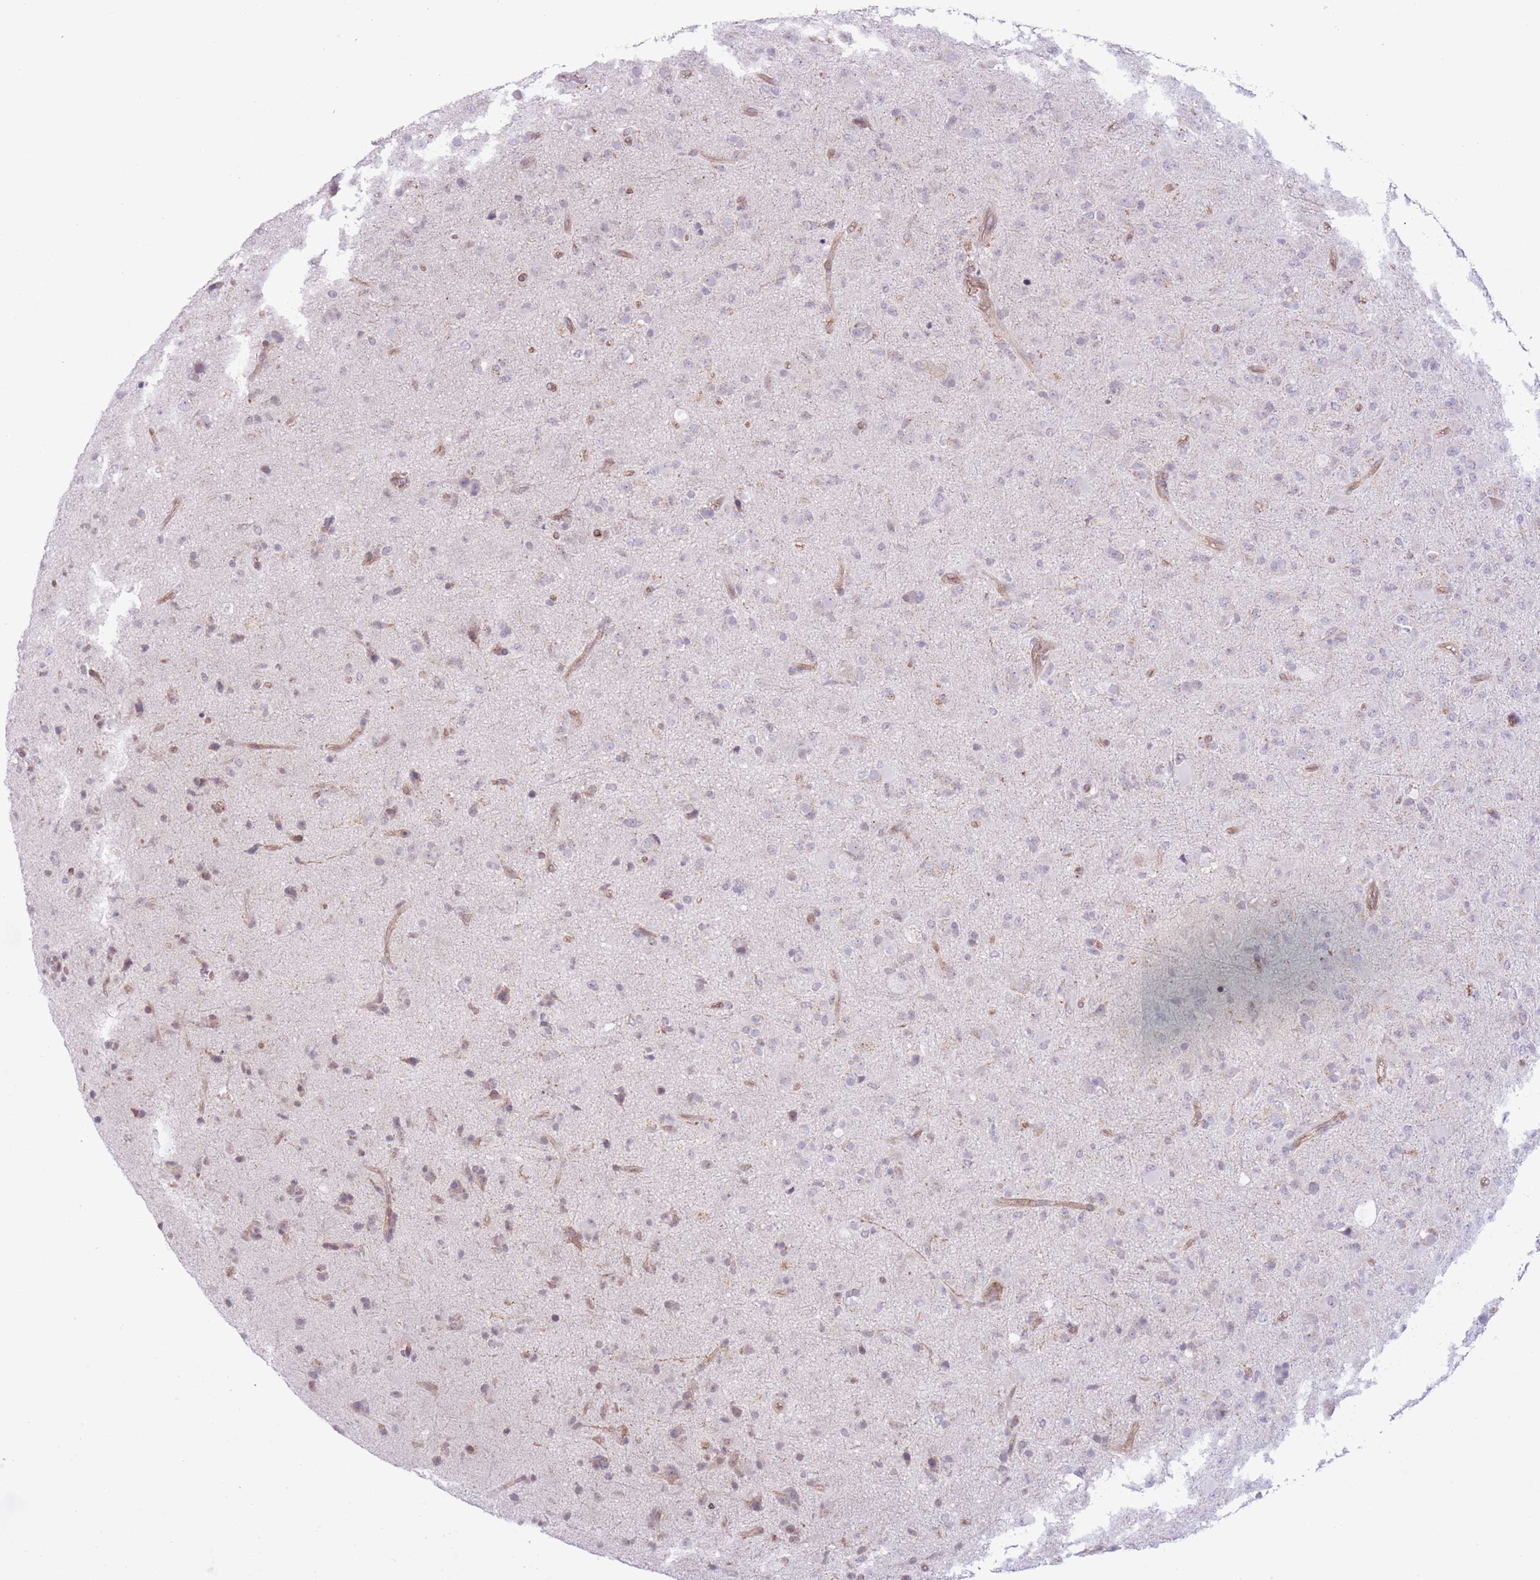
{"staining": {"intensity": "negative", "quantity": "none", "location": "none"}, "tissue": "glioma", "cell_type": "Tumor cells", "image_type": "cancer", "snomed": [{"axis": "morphology", "description": "Glioma, malignant, Low grade"}, {"axis": "topography", "description": "Brain"}], "caption": "Glioma was stained to show a protein in brown. There is no significant staining in tumor cells.", "gene": "MRPS31", "patient": {"sex": "male", "age": 65}}